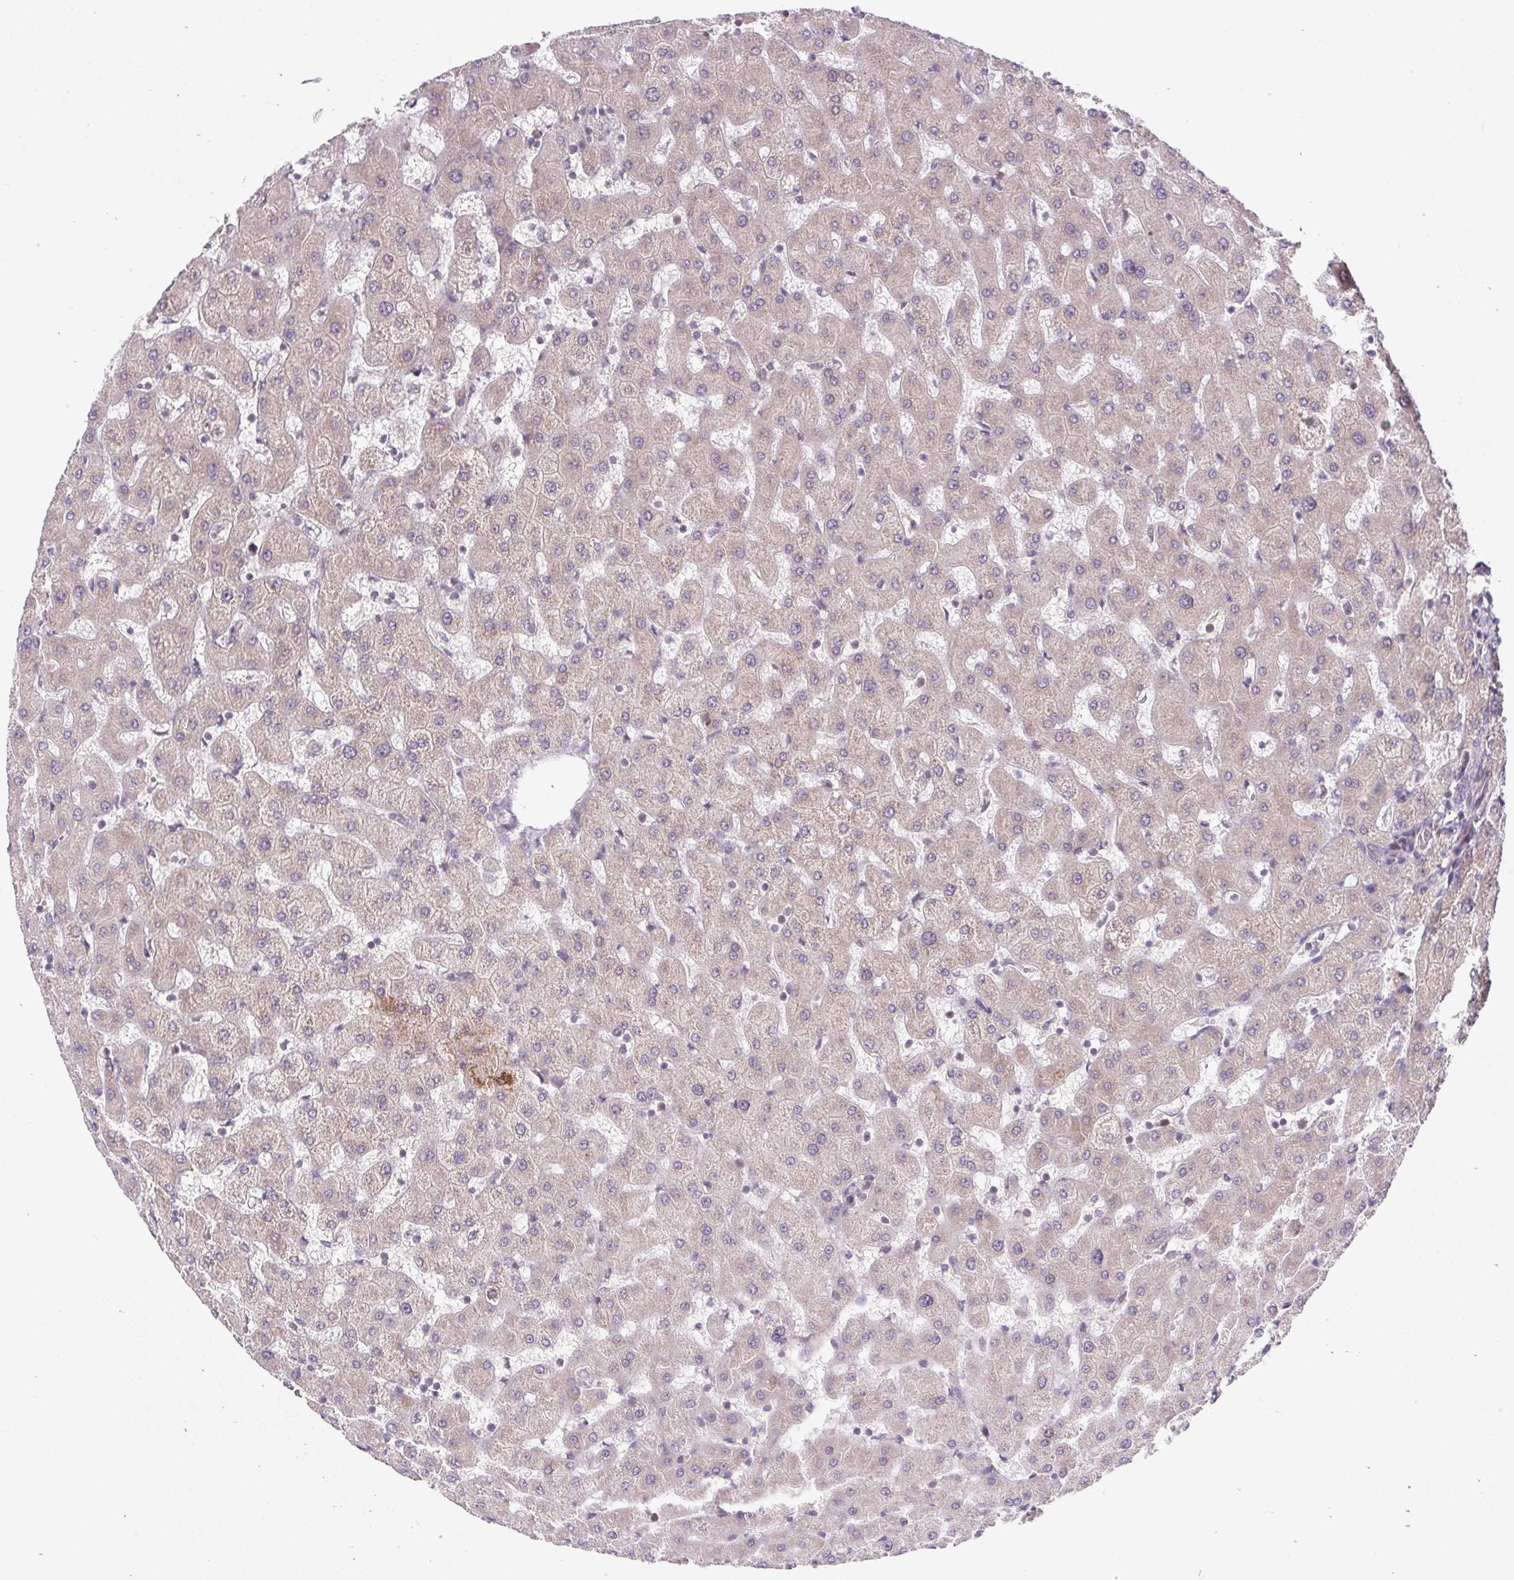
{"staining": {"intensity": "negative", "quantity": "none", "location": "none"}, "tissue": "liver", "cell_type": "Cholangiocytes", "image_type": "normal", "snomed": [{"axis": "morphology", "description": "Normal tissue, NOS"}, {"axis": "topography", "description": "Liver"}], "caption": "This is an IHC photomicrograph of unremarkable liver. There is no positivity in cholangiocytes.", "gene": "HFE", "patient": {"sex": "female", "age": 63}}